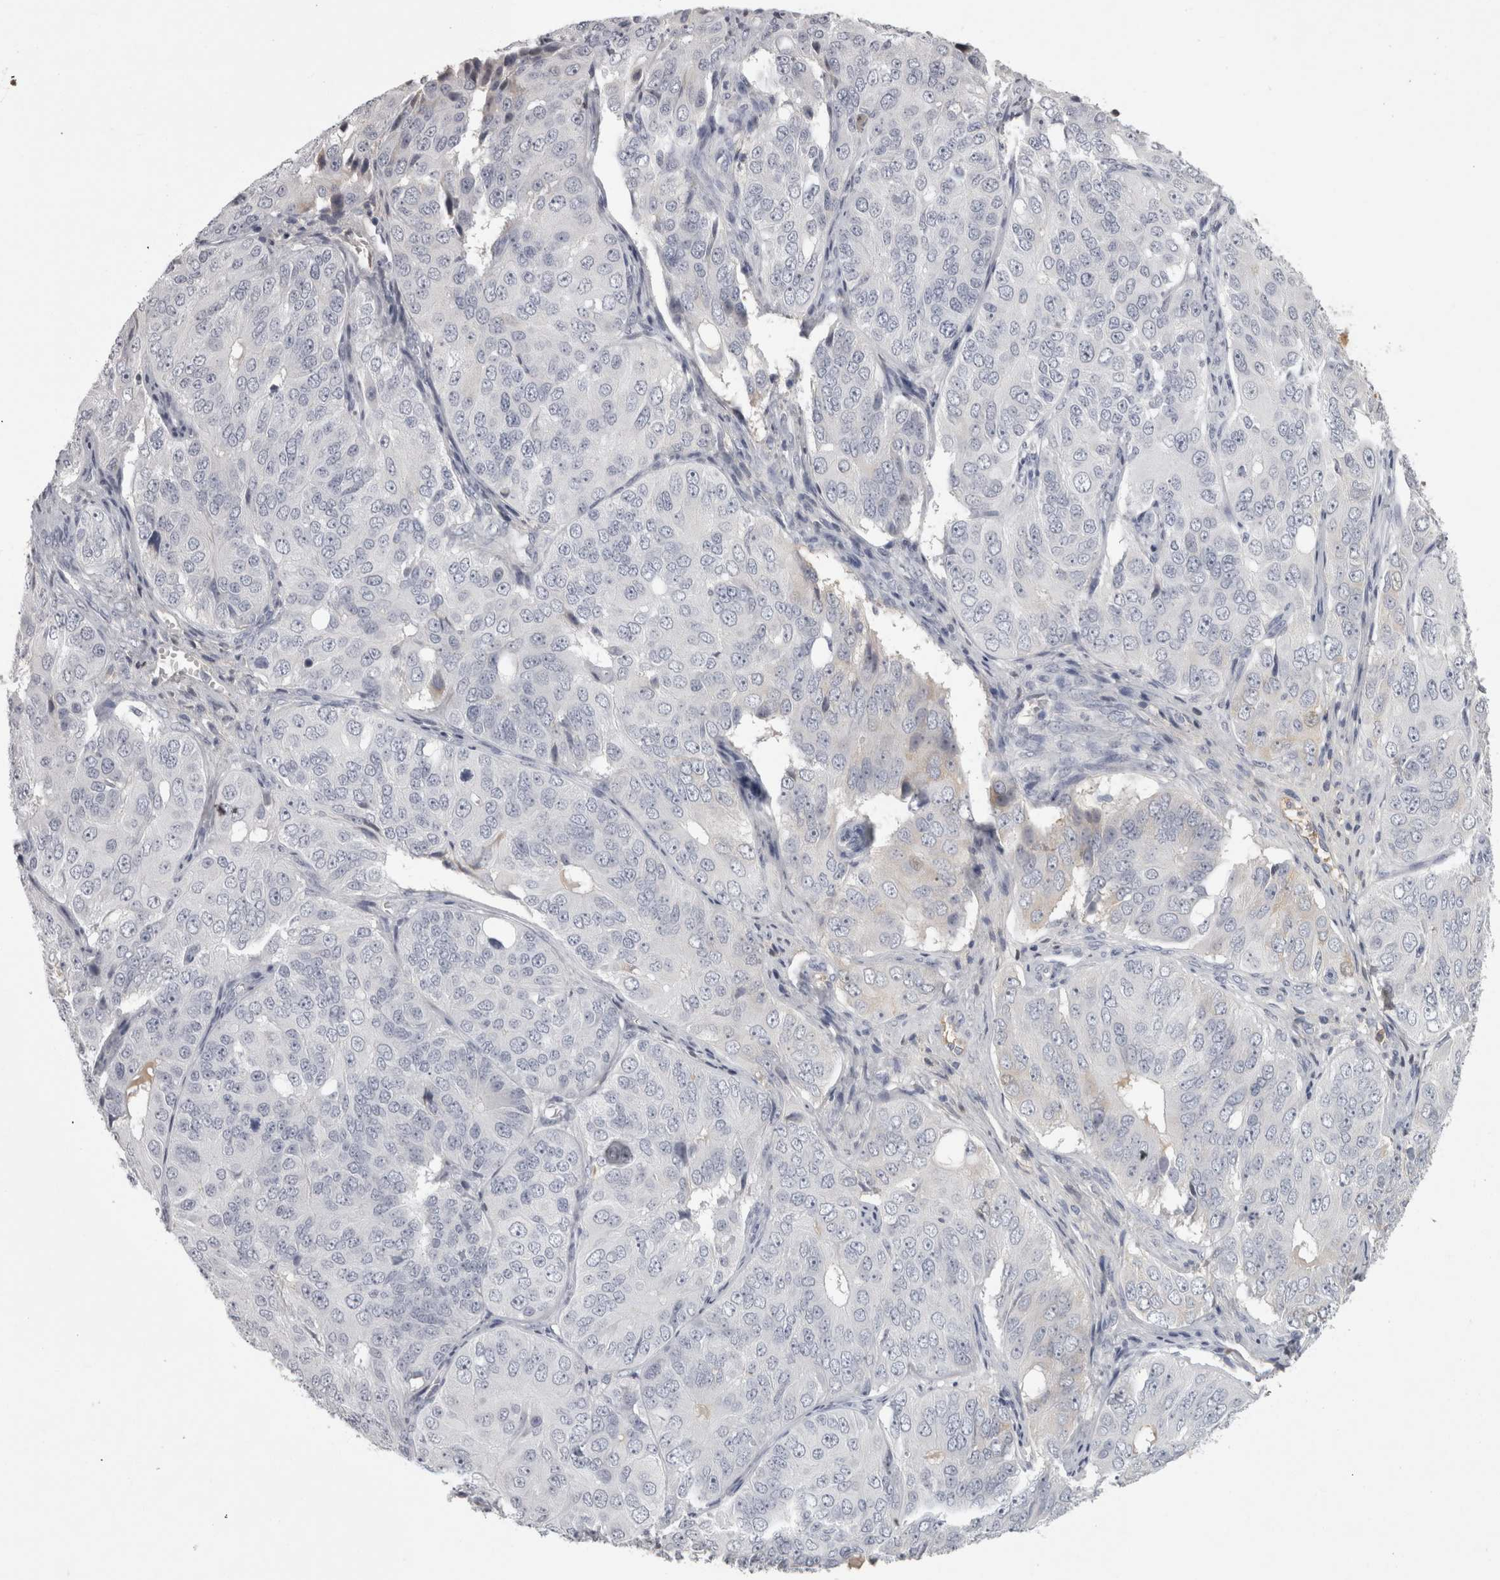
{"staining": {"intensity": "negative", "quantity": "none", "location": "none"}, "tissue": "ovarian cancer", "cell_type": "Tumor cells", "image_type": "cancer", "snomed": [{"axis": "morphology", "description": "Carcinoma, endometroid"}, {"axis": "topography", "description": "Ovary"}], "caption": "Protein analysis of ovarian cancer reveals no significant positivity in tumor cells.", "gene": "SAA4", "patient": {"sex": "female", "age": 51}}